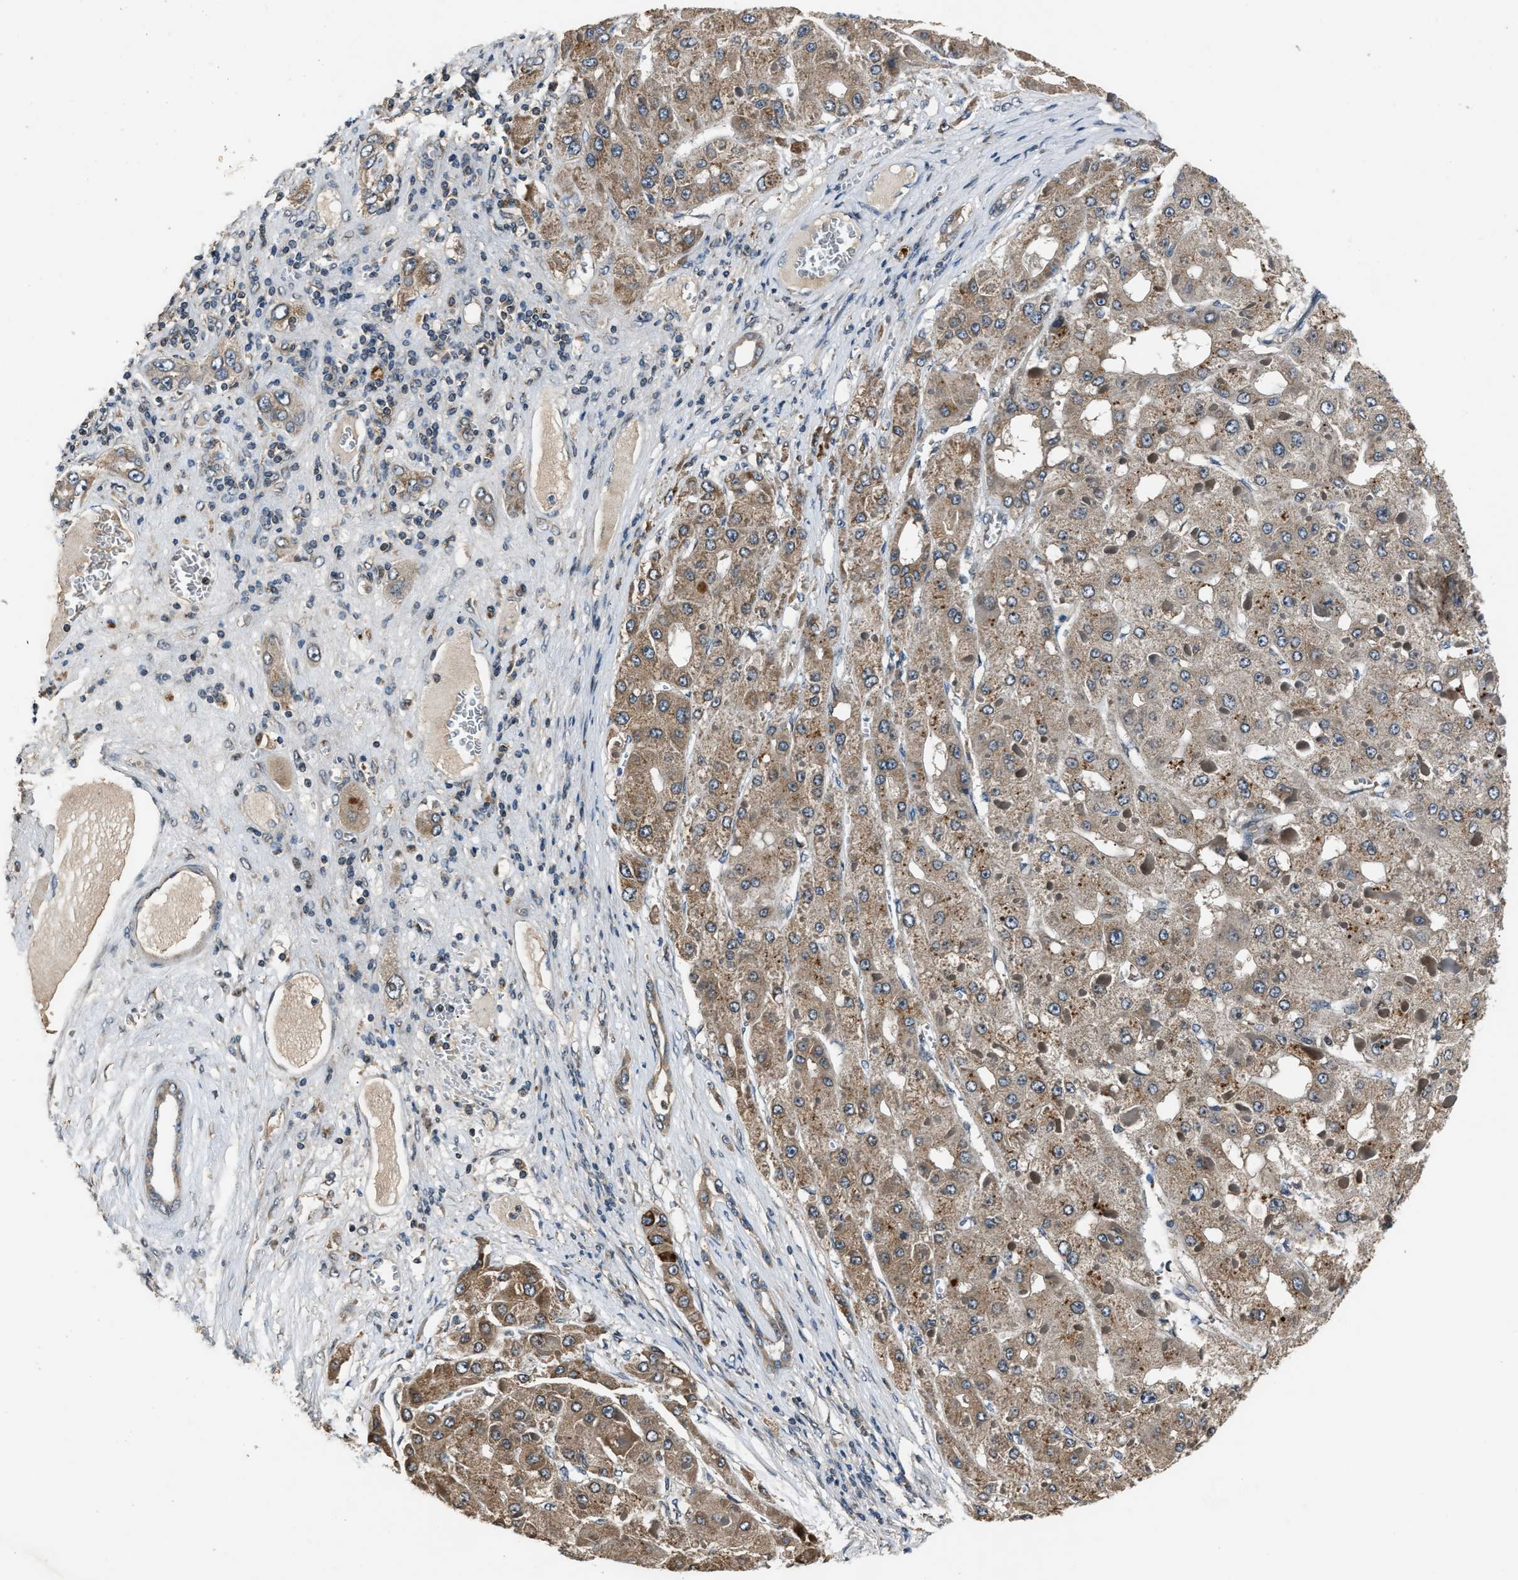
{"staining": {"intensity": "moderate", "quantity": ">75%", "location": "cytoplasmic/membranous"}, "tissue": "liver cancer", "cell_type": "Tumor cells", "image_type": "cancer", "snomed": [{"axis": "morphology", "description": "Carcinoma, Hepatocellular, NOS"}, {"axis": "topography", "description": "Liver"}], "caption": "The micrograph shows immunohistochemical staining of liver cancer. There is moderate cytoplasmic/membranous positivity is identified in about >75% of tumor cells.", "gene": "TNRC18", "patient": {"sex": "female", "age": 73}}